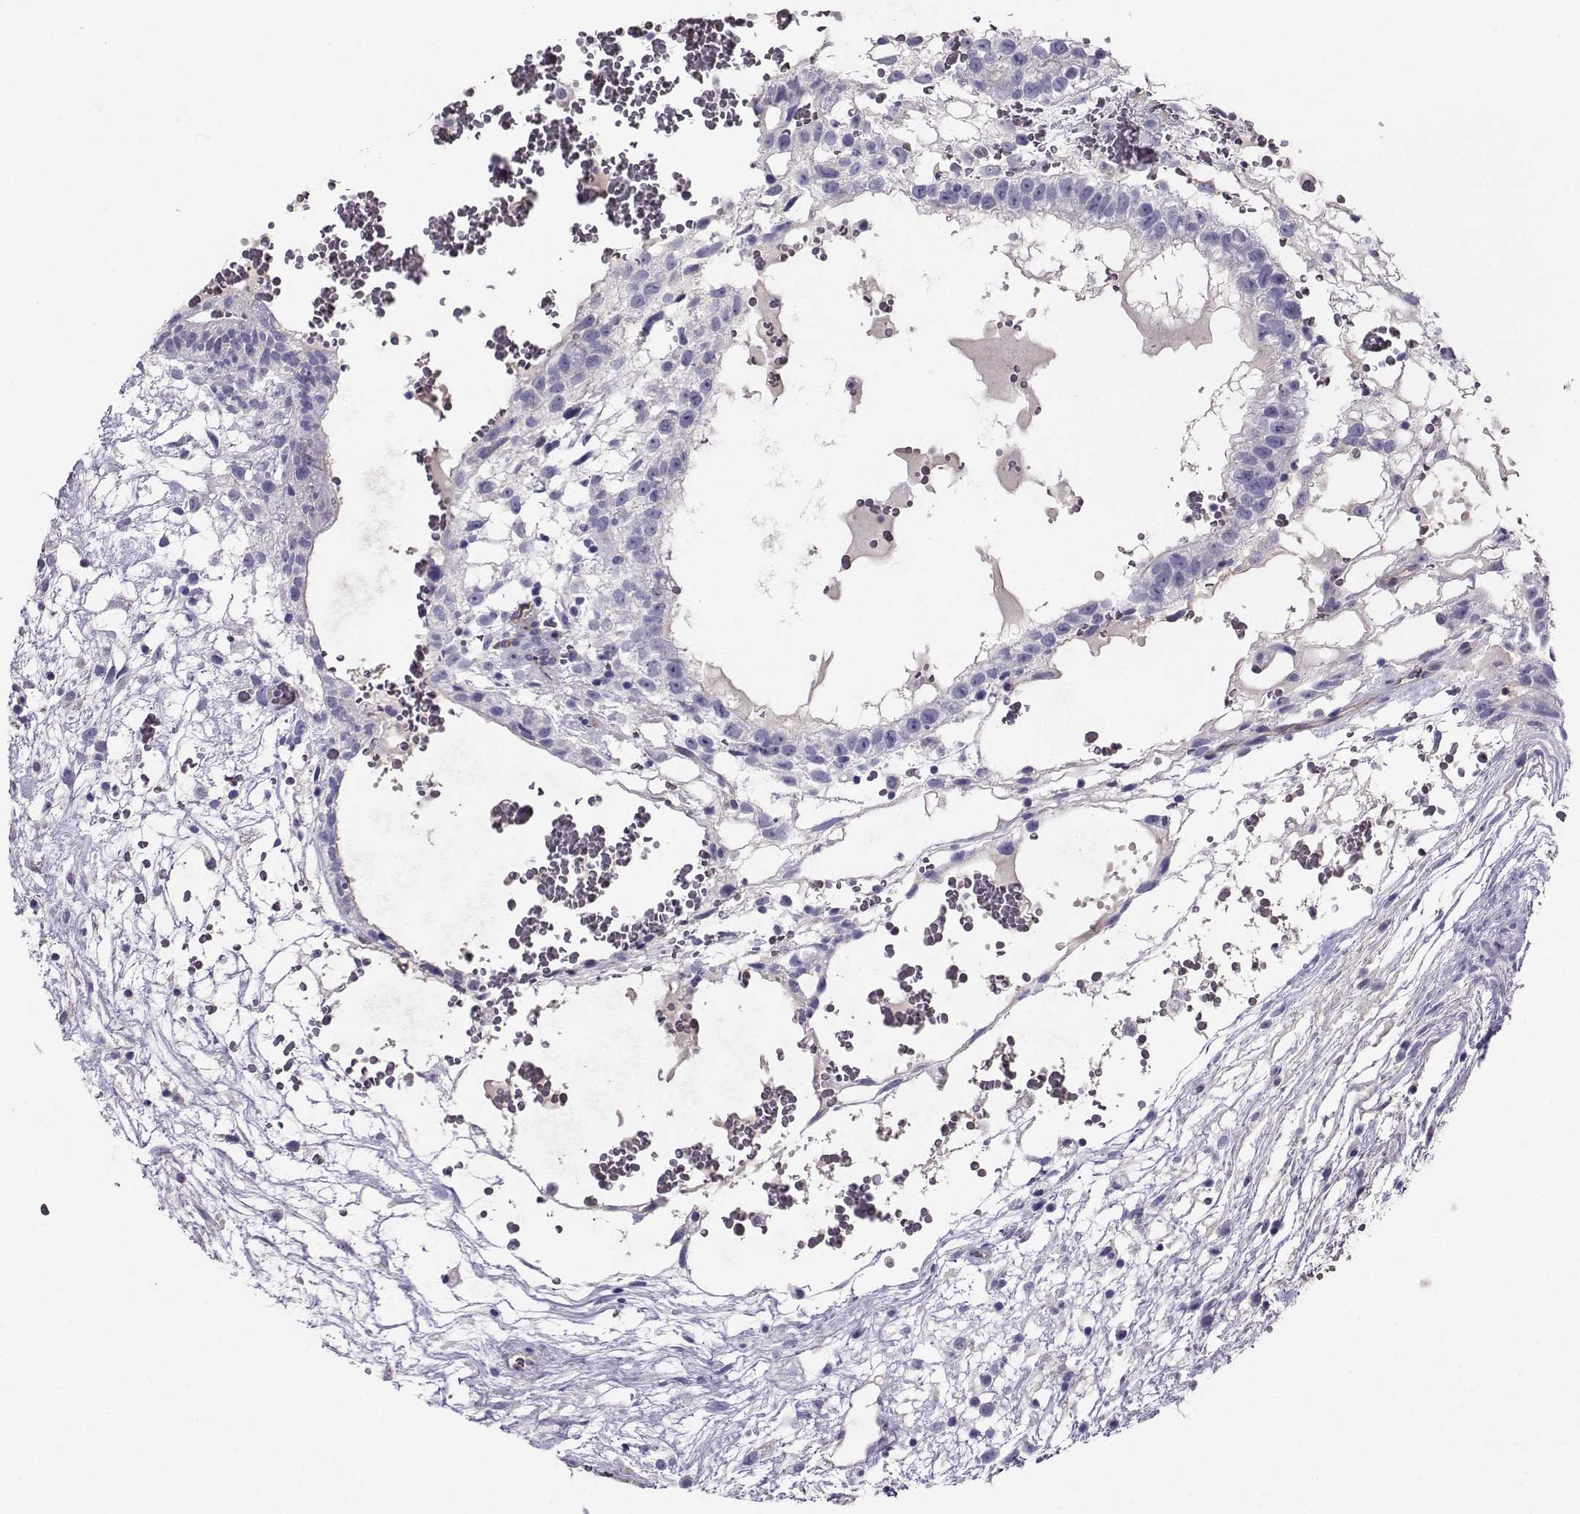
{"staining": {"intensity": "negative", "quantity": "none", "location": "none"}, "tissue": "testis cancer", "cell_type": "Tumor cells", "image_type": "cancer", "snomed": [{"axis": "morphology", "description": "Normal tissue, NOS"}, {"axis": "morphology", "description": "Carcinoma, Embryonal, NOS"}, {"axis": "topography", "description": "Testis"}], "caption": "Immunohistochemistry histopathology image of testis embryonal carcinoma stained for a protein (brown), which displays no positivity in tumor cells. (DAB (3,3'-diaminobenzidine) immunohistochemistry visualized using brightfield microscopy, high magnification).", "gene": "CLUL1", "patient": {"sex": "male", "age": 32}}